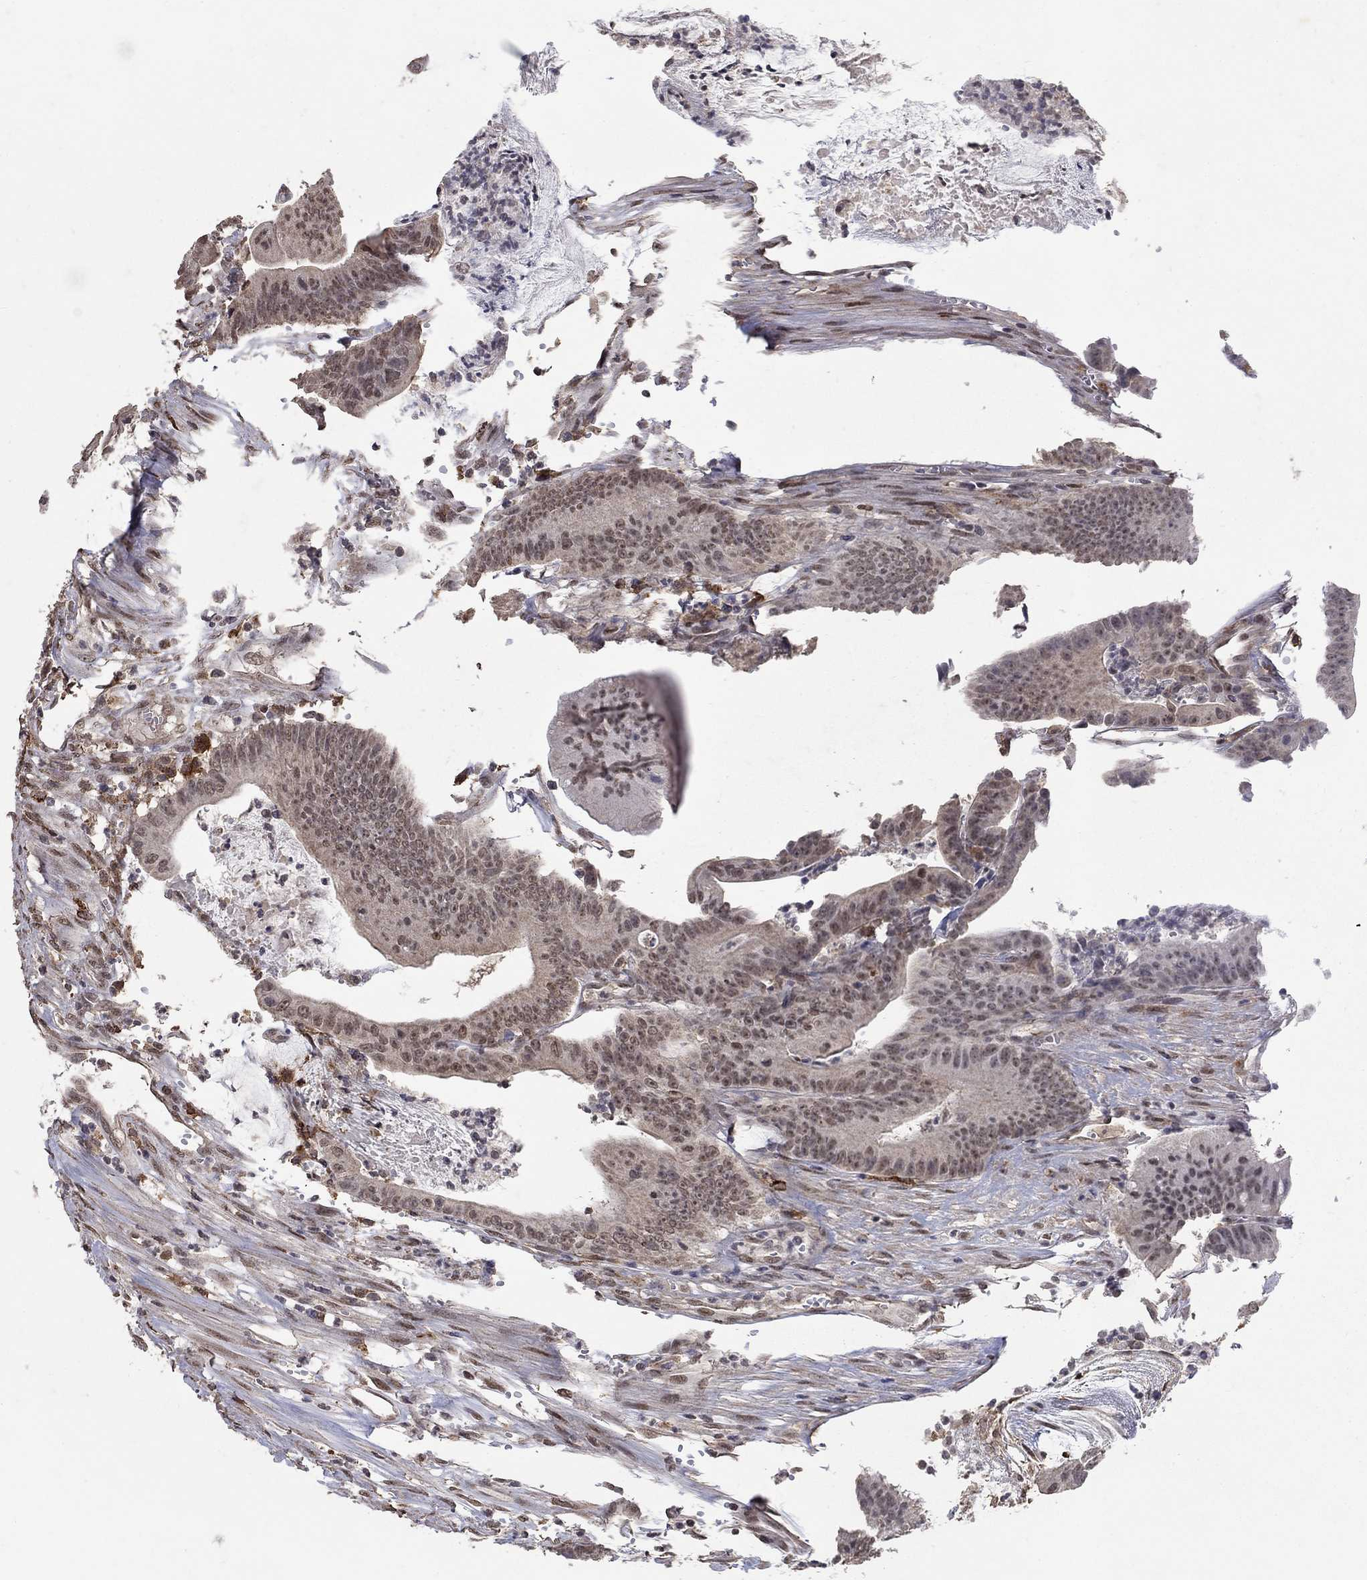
{"staining": {"intensity": "weak", "quantity": "25%-75%", "location": "nuclear"}, "tissue": "colorectal cancer", "cell_type": "Tumor cells", "image_type": "cancer", "snomed": [{"axis": "morphology", "description": "Adenocarcinoma, NOS"}, {"axis": "topography", "description": "Colon"}], "caption": "Protein staining displays weak nuclear staining in approximately 25%-75% of tumor cells in colorectal adenocarcinoma.", "gene": "GRIA3", "patient": {"sex": "female", "age": 69}}